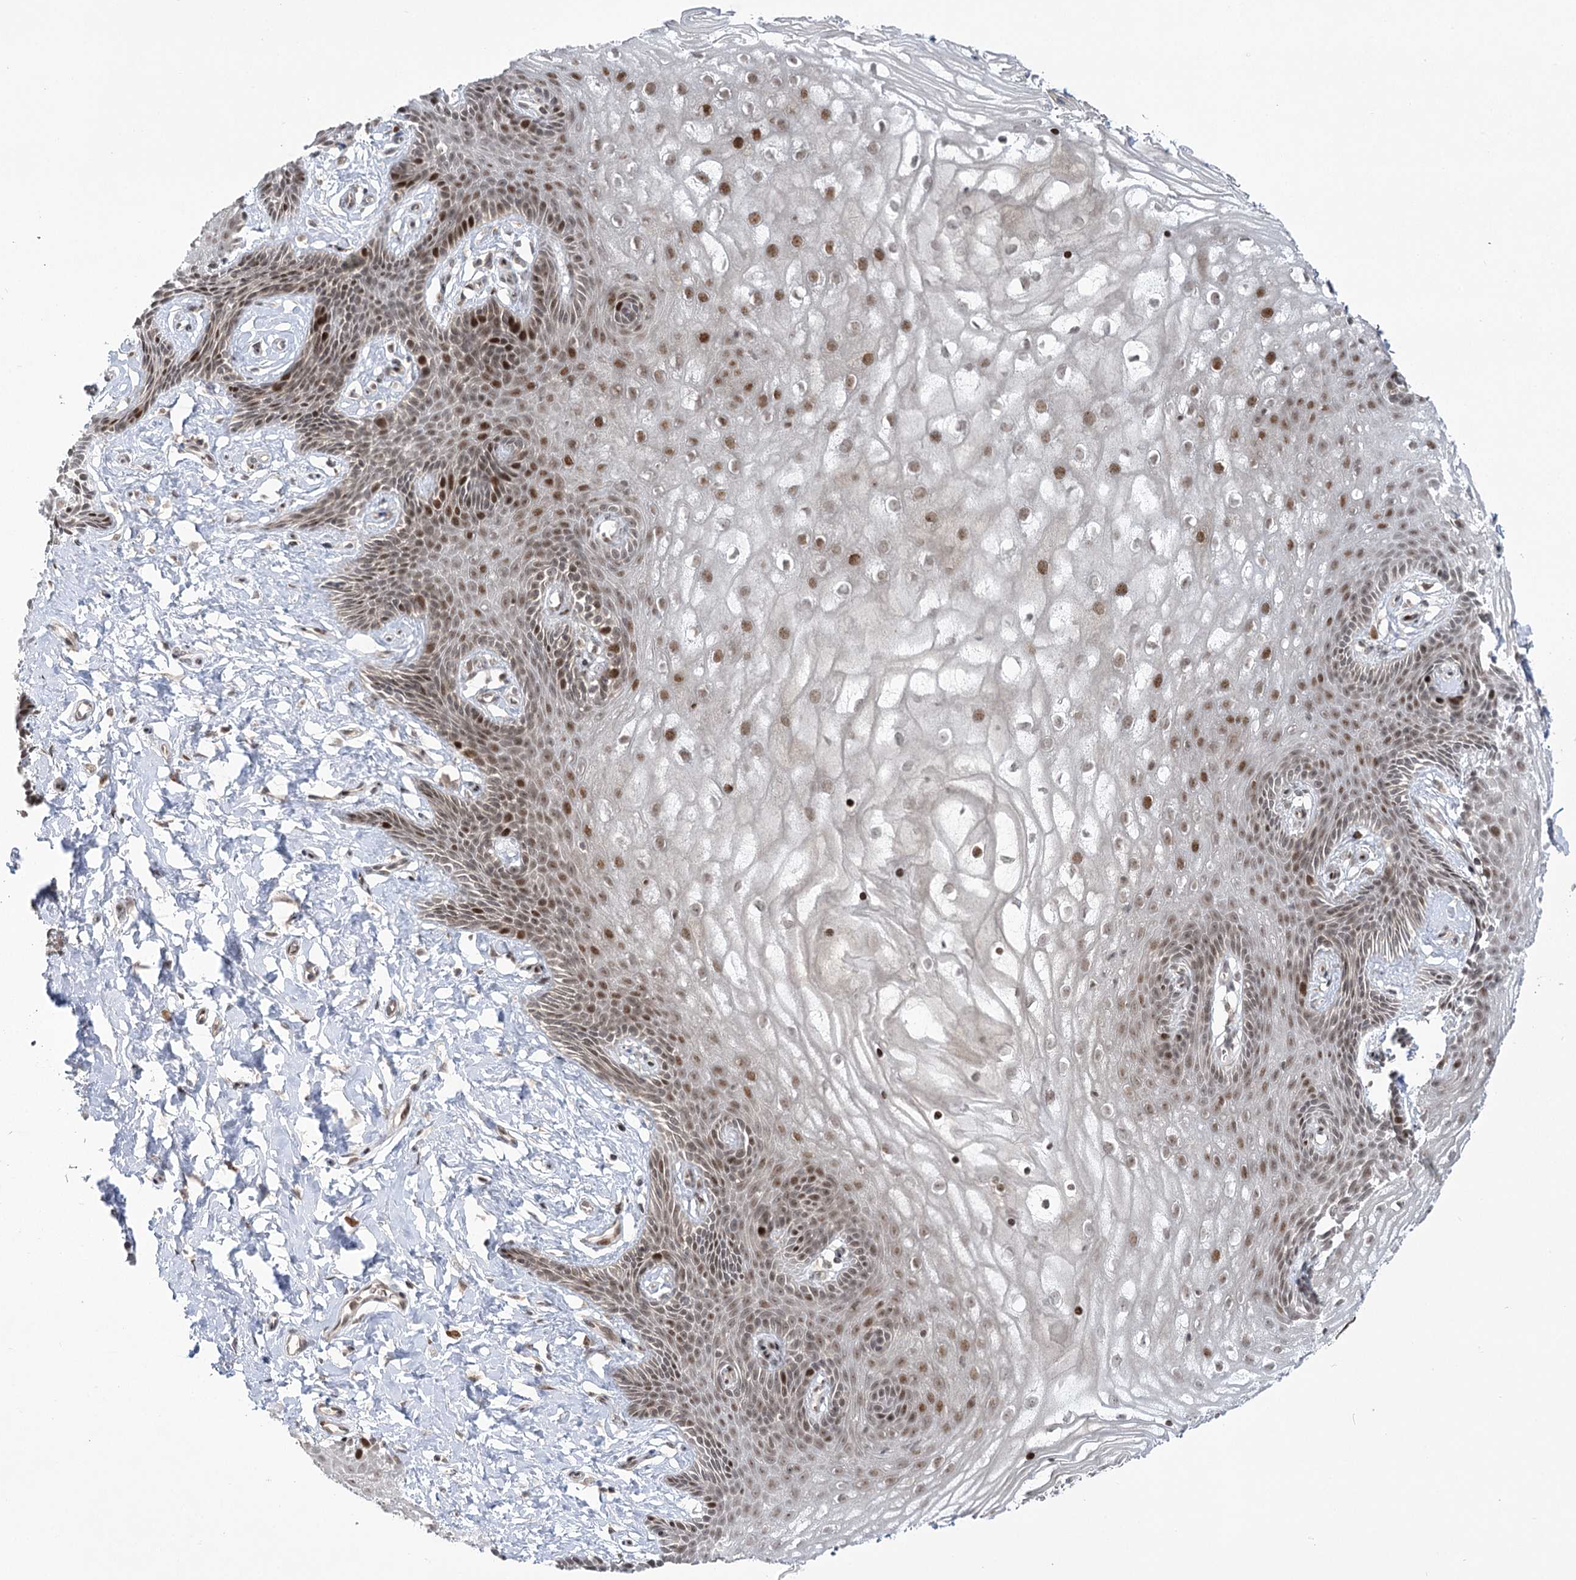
{"staining": {"intensity": "moderate", "quantity": "25%-75%", "location": "nuclear"}, "tissue": "vagina", "cell_type": "Squamous epithelial cells", "image_type": "normal", "snomed": [{"axis": "morphology", "description": "Normal tissue, NOS"}, {"axis": "topography", "description": "Vagina"}, {"axis": "topography", "description": "Cervix"}], "caption": "Protein expression analysis of normal vagina exhibits moderate nuclear expression in about 25%-75% of squamous epithelial cells. The staining was performed using DAB, with brown indicating positive protein expression. Nuclei are stained blue with hematoxylin.", "gene": "HELQ", "patient": {"sex": "female", "age": 40}}